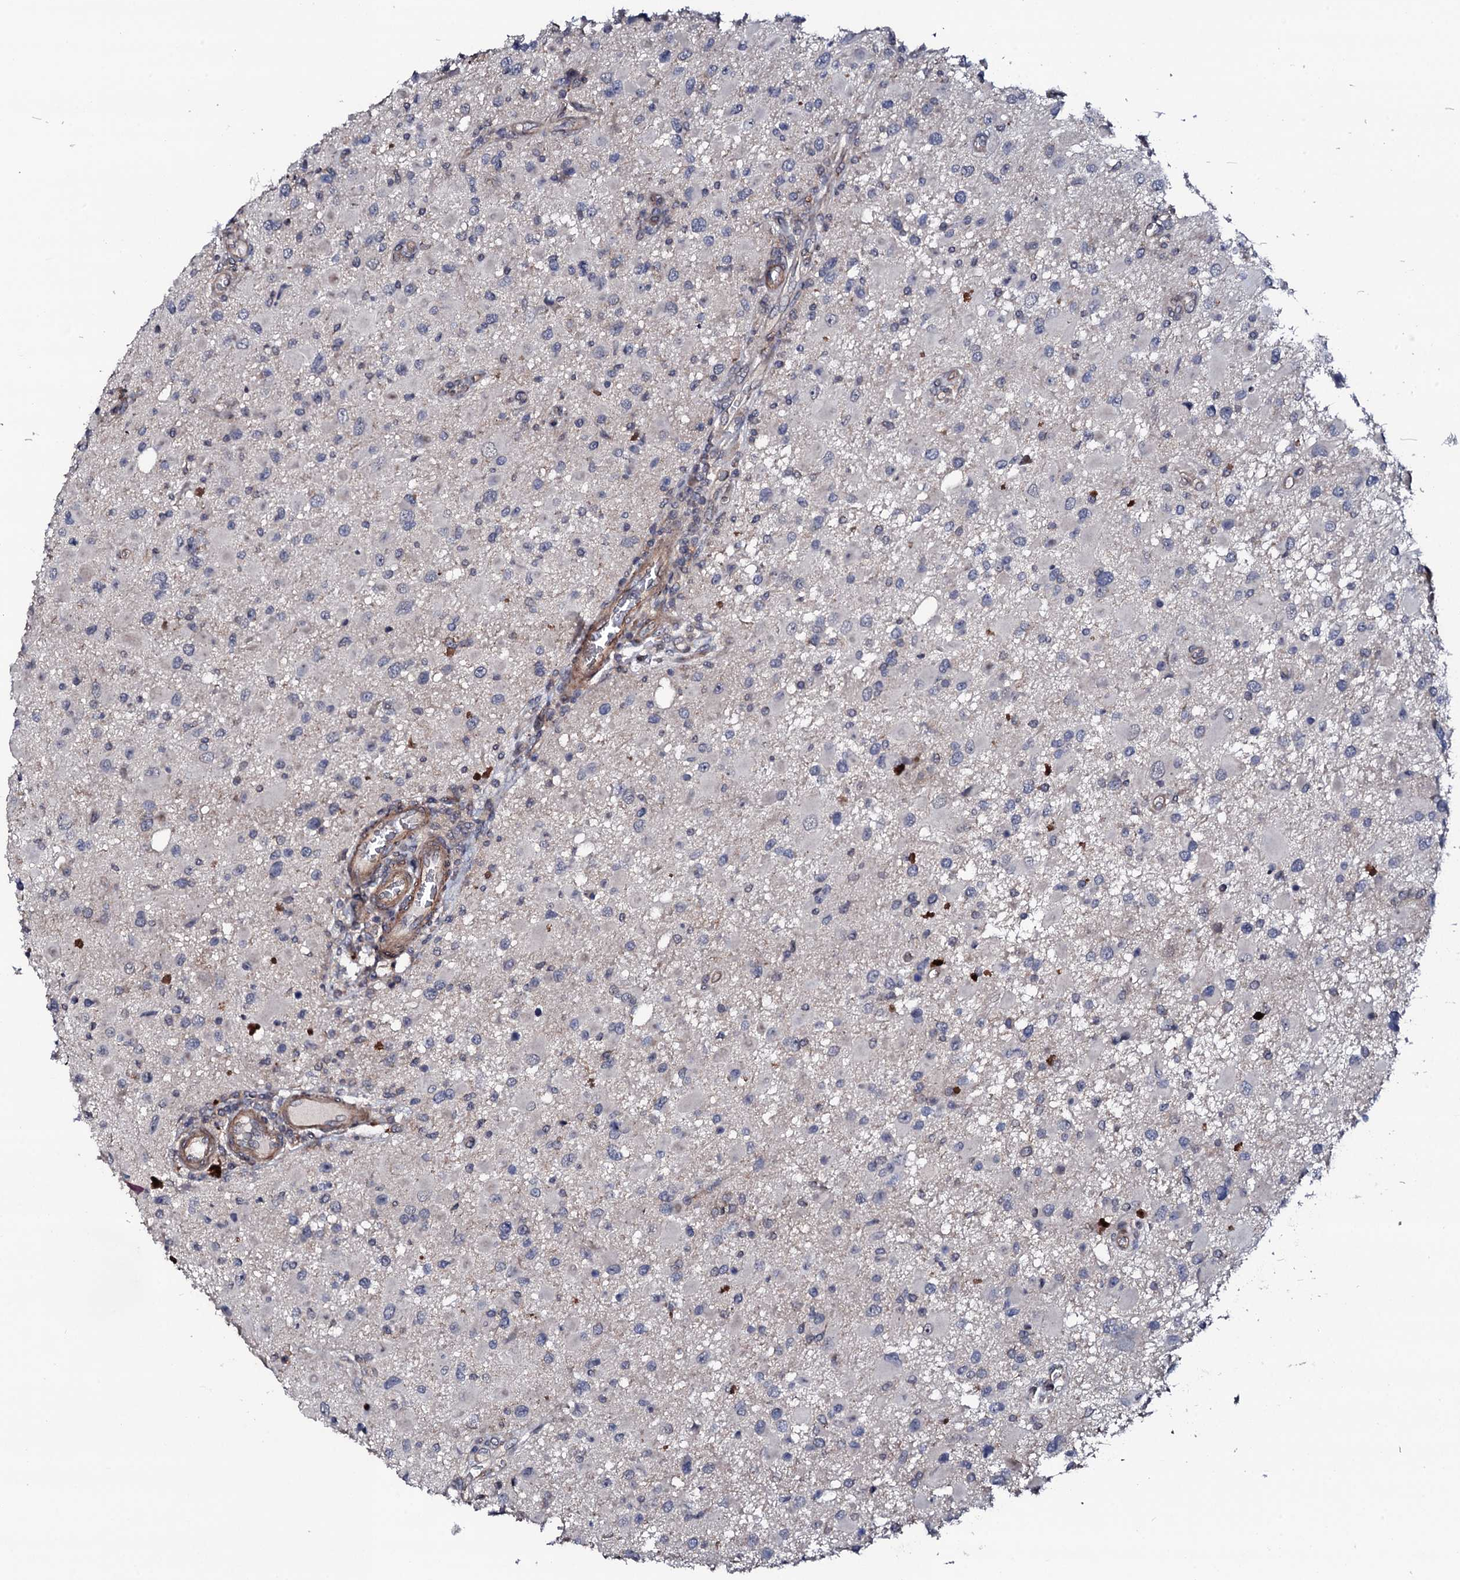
{"staining": {"intensity": "negative", "quantity": "none", "location": "none"}, "tissue": "glioma", "cell_type": "Tumor cells", "image_type": "cancer", "snomed": [{"axis": "morphology", "description": "Glioma, malignant, High grade"}, {"axis": "topography", "description": "Brain"}], "caption": "Tumor cells show no significant staining in malignant glioma (high-grade).", "gene": "CIAO2A", "patient": {"sex": "male", "age": 53}}